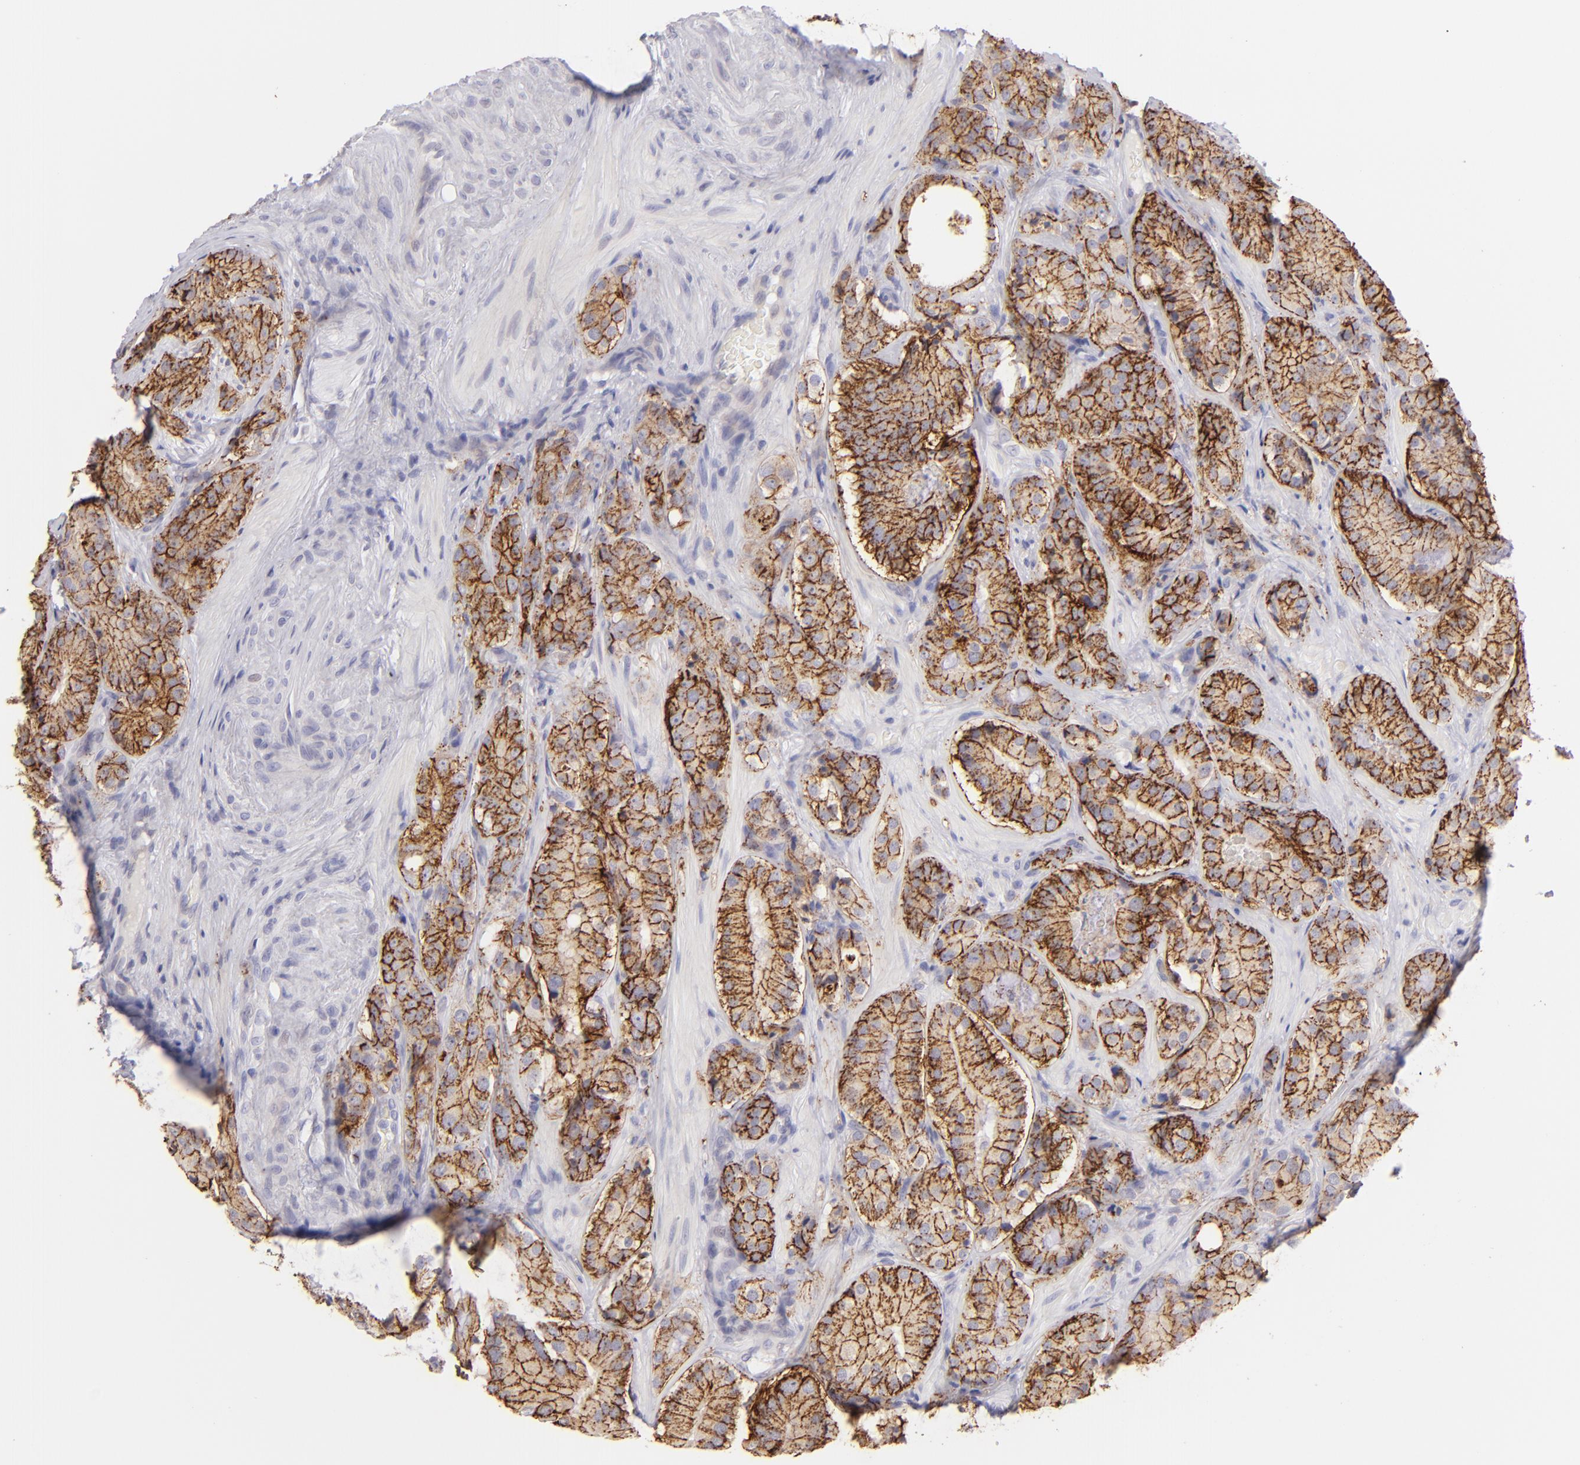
{"staining": {"intensity": "strong", "quantity": ">75%", "location": "cytoplasmic/membranous"}, "tissue": "prostate cancer", "cell_type": "Tumor cells", "image_type": "cancer", "snomed": [{"axis": "morphology", "description": "Adenocarcinoma, High grade"}, {"axis": "topography", "description": "Prostate"}], "caption": "An IHC histopathology image of neoplastic tissue is shown. Protein staining in brown labels strong cytoplasmic/membranous positivity in prostate cancer within tumor cells. Using DAB (3,3'-diaminobenzidine) (brown) and hematoxylin (blue) stains, captured at high magnification using brightfield microscopy.", "gene": "CLDN4", "patient": {"sex": "male", "age": 70}}